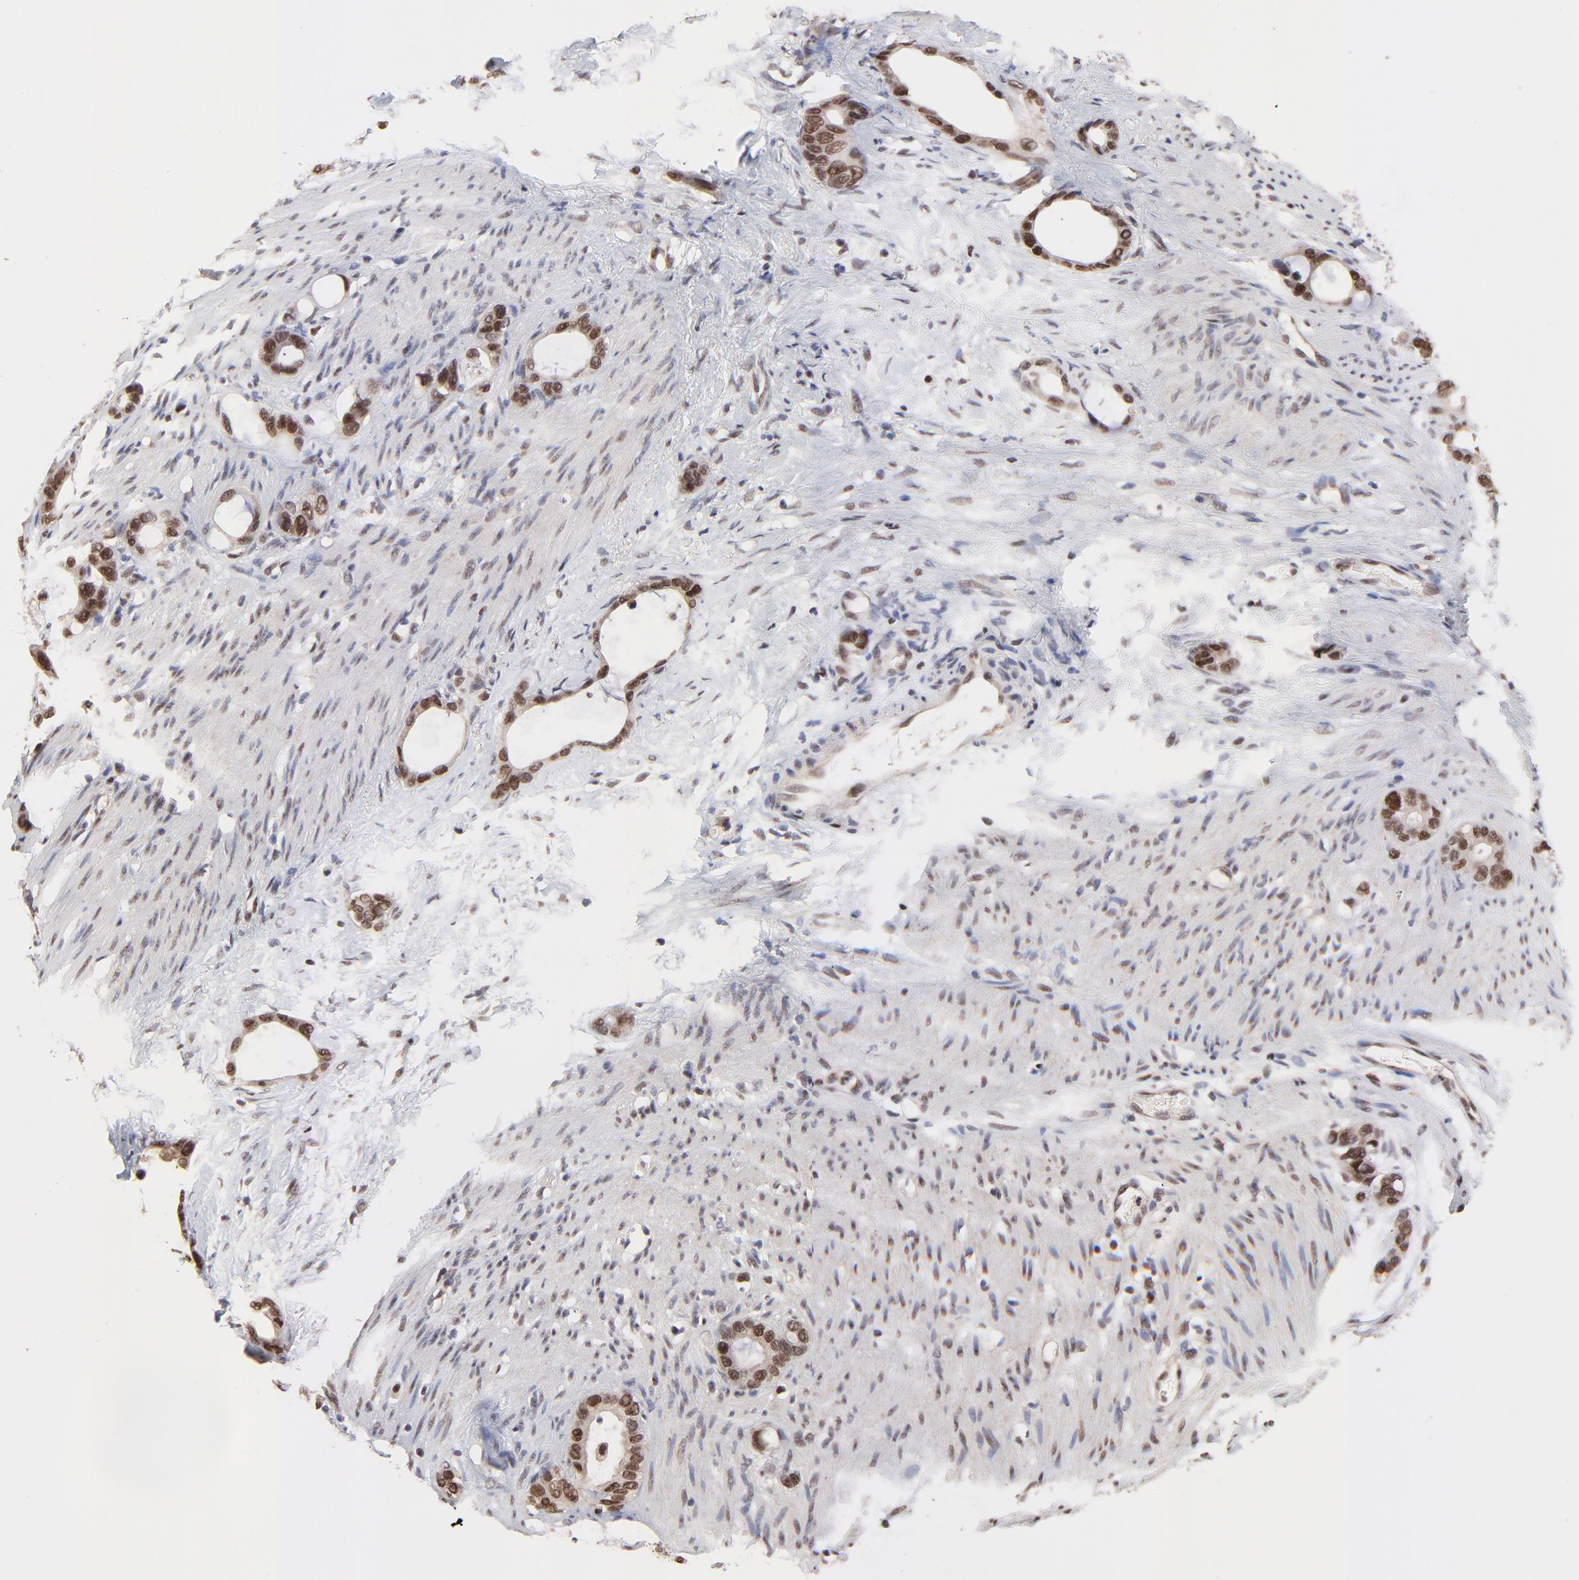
{"staining": {"intensity": "strong", "quantity": ">75%", "location": "cytoplasmic/membranous,nuclear"}, "tissue": "stomach cancer", "cell_type": "Tumor cells", "image_type": "cancer", "snomed": [{"axis": "morphology", "description": "Adenocarcinoma, NOS"}, {"axis": "topography", "description": "Stomach"}], "caption": "This is a histology image of immunohistochemistry (IHC) staining of stomach cancer, which shows strong staining in the cytoplasmic/membranous and nuclear of tumor cells.", "gene": "DSN1", "patient": {"sex": "female", "age": 75}}